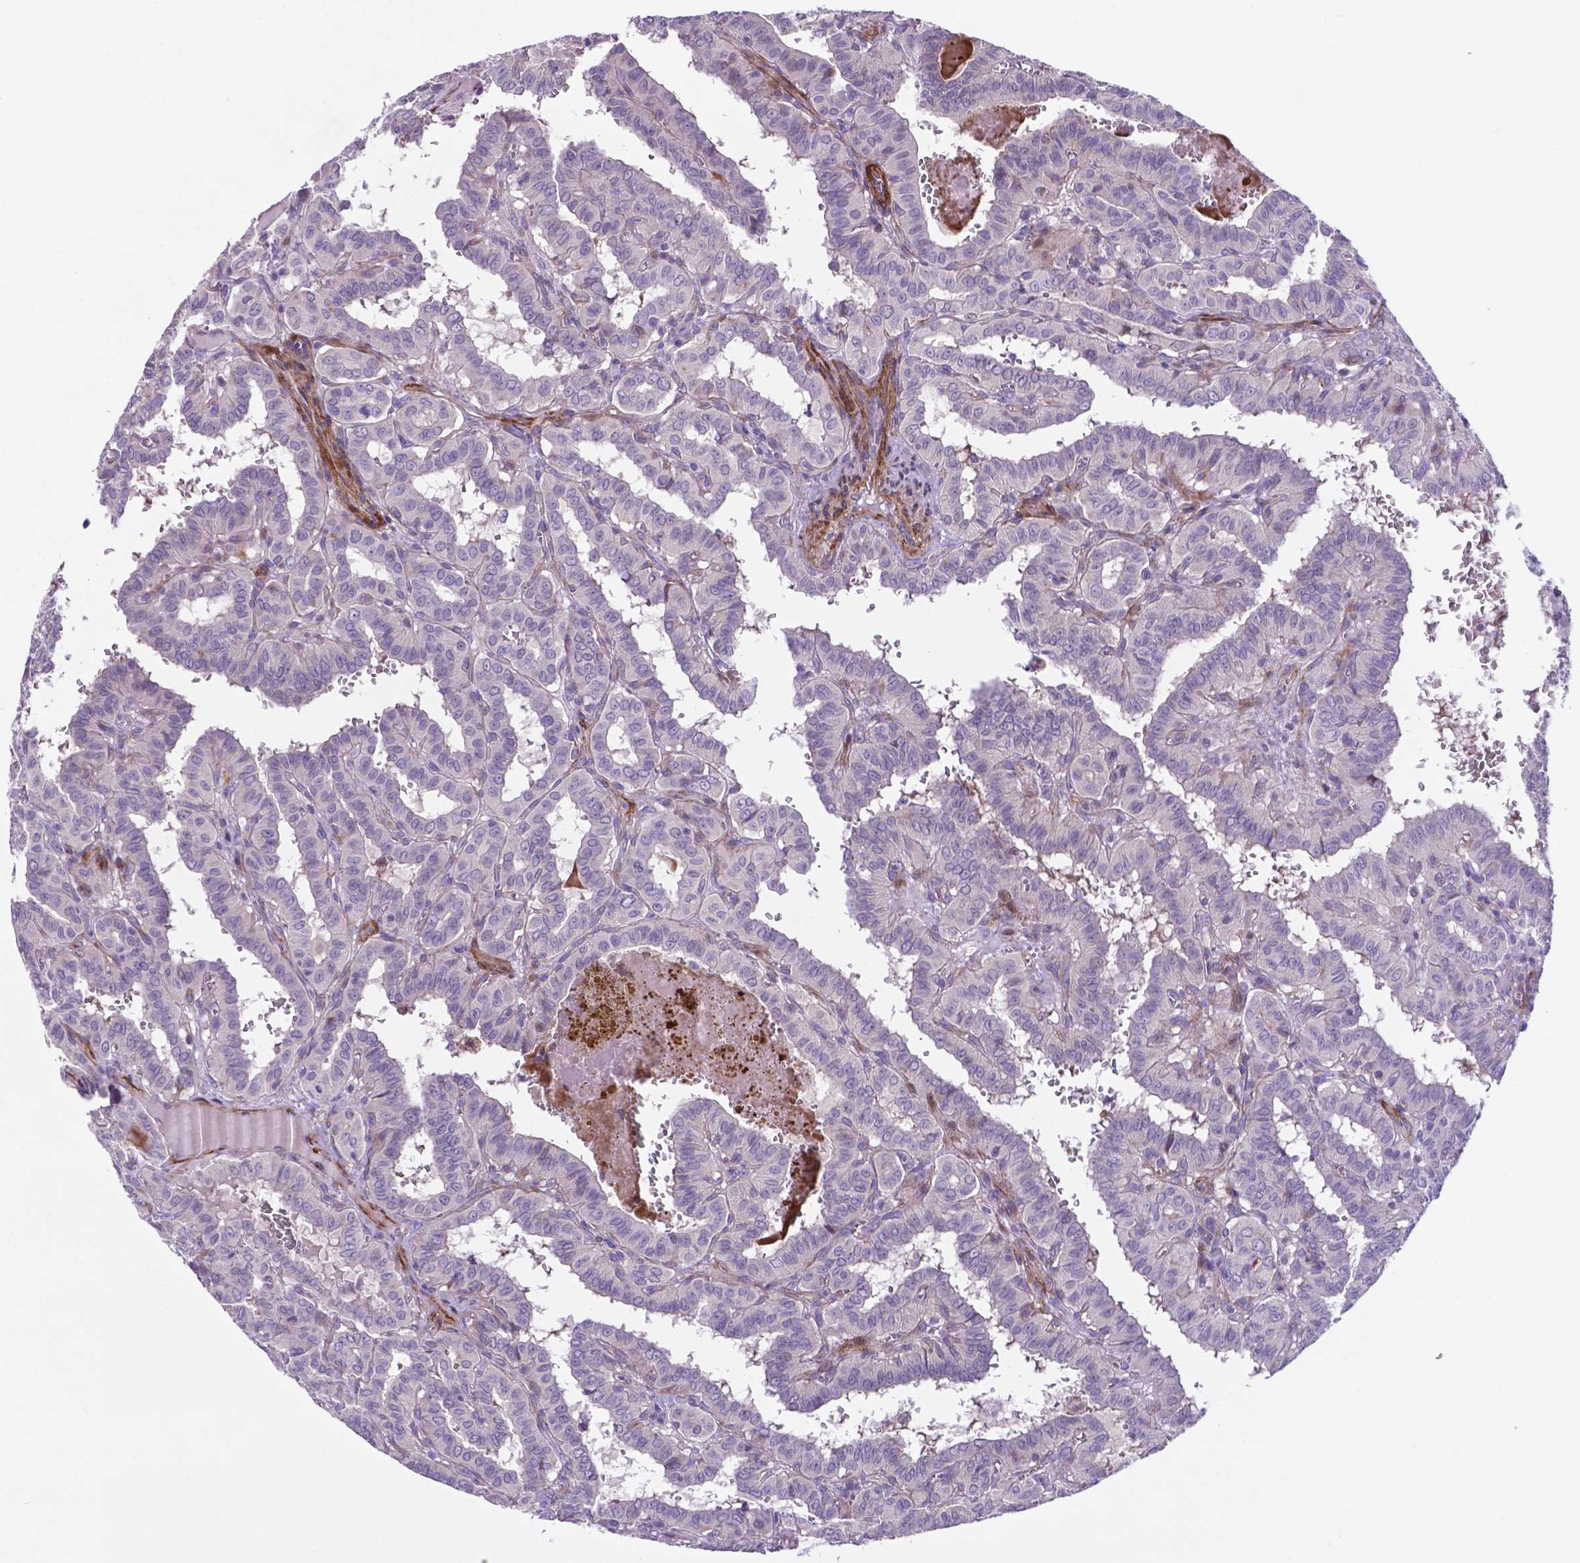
{"staining": {"intensity": "negative", "quantity": "none", "location": "none"}, "tissue": "thyroid cancer", "cell_type": "Tumor cells", "image_type": "cancer", "snomed": [{"axis": "morphology", "description": "Papillary adenocarcinoma, NOS"}, {"axis": "topography", "description": "Thyroid gland"}], "caption": "IHC of thyroid cancer (papillary adenocarcinoma) shows no positivity in tumor cells.", "gene": "PFKFB4", "patient": {"sex": "female", "age": 21}}